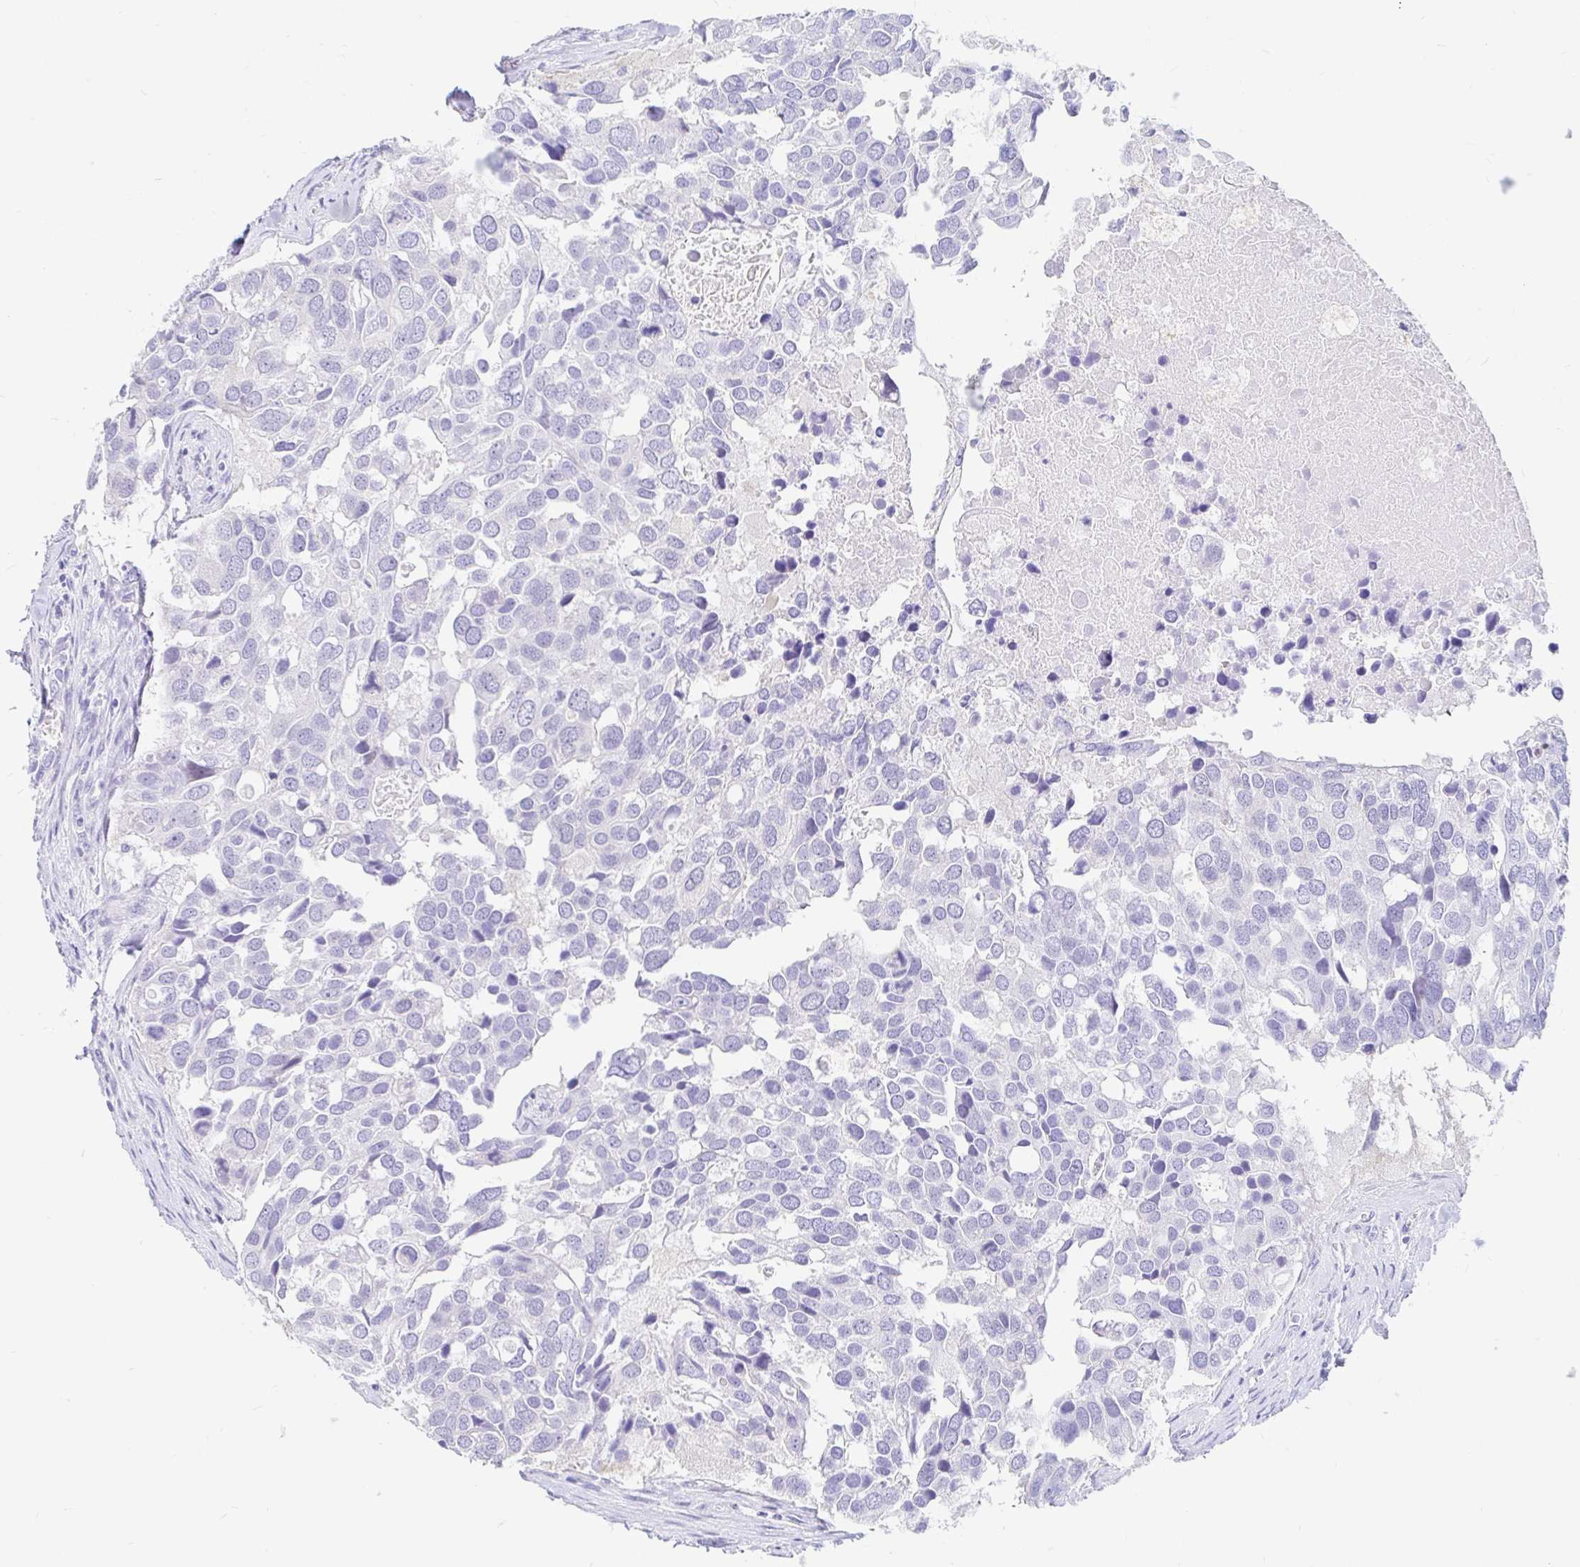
{"staining": {"intensity": "negative", "quantity": "none", "location": "none"}, "tissue": "breast cancer", "cell_type": "Tumor cells", "image_type": "cancer", "snomed": [{"axis": "morphology", "description": "Duct carcinoma"}, {"axis": "topography", "description": "Breast"}], "caption": "High power microscopy micrograph of an immunohistochemistry (IHC) micrograph of breast cancer (infiltrating ductal carcinoma), revealing no significant expression in tumor cells.", "gene": "PPP1R1B", "patient": {"sex": "female", "age": 83}}